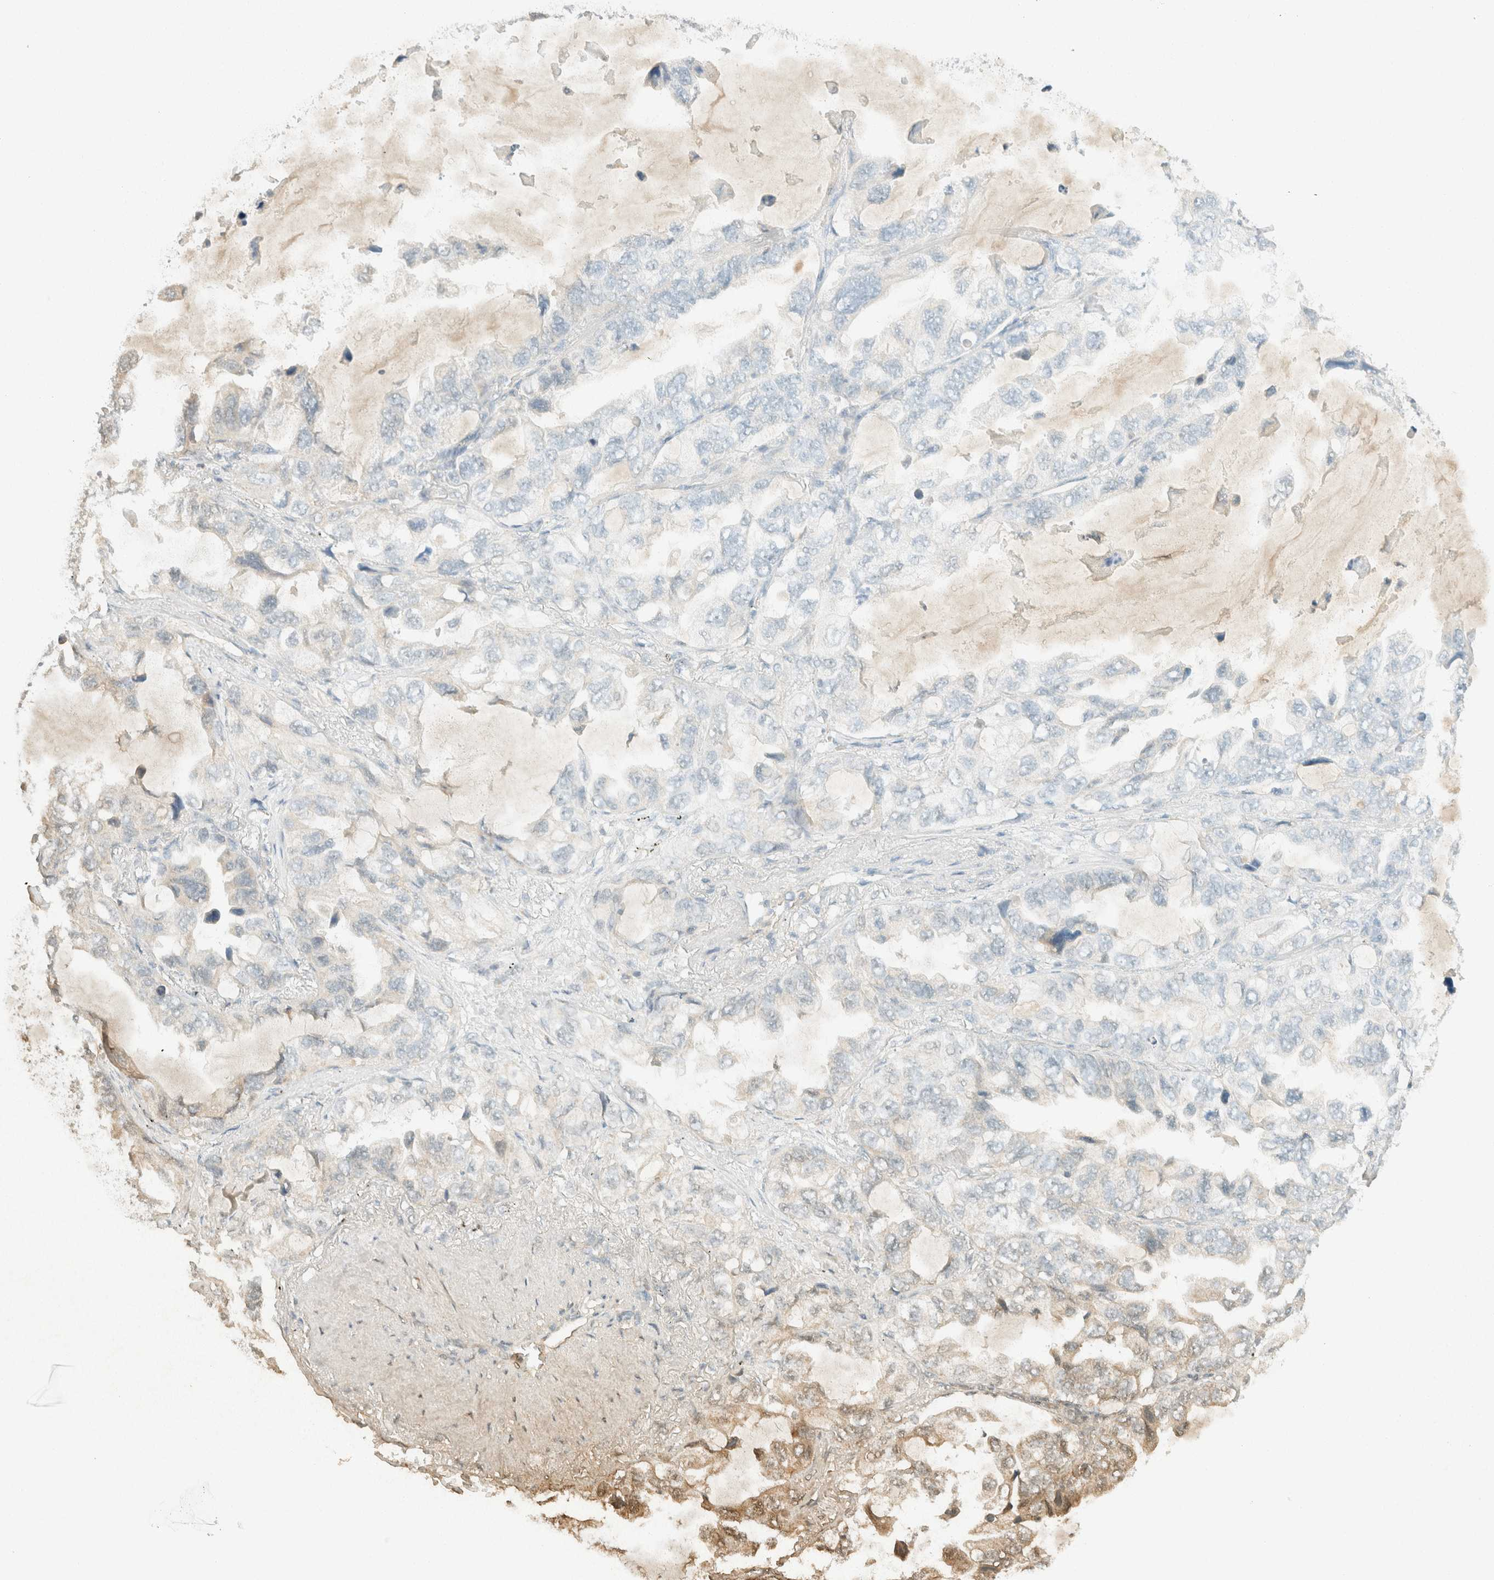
{"staining": {"intensity": "negative", "quantity": "none", "location": "none"}, "tissue": "lung cancer", "cell_type": "Tumor cells", "image_type": "cancer", "snomed": [{"axis": "morphology", "description": "Squamous cell carcinoma, NOS"}, {"axis": "topography", "description": "Lung"}], "caption": "Lung cancer (squamous cell carcinoma) was stained to show a protein in brown. There is no significant expression in tumor cells. (Brightfield microscopy of DAB immunohistochemistry (IHC) at high magnification).", "gene": "GPA33", "patient": {"sex": "female", "age": 73}}